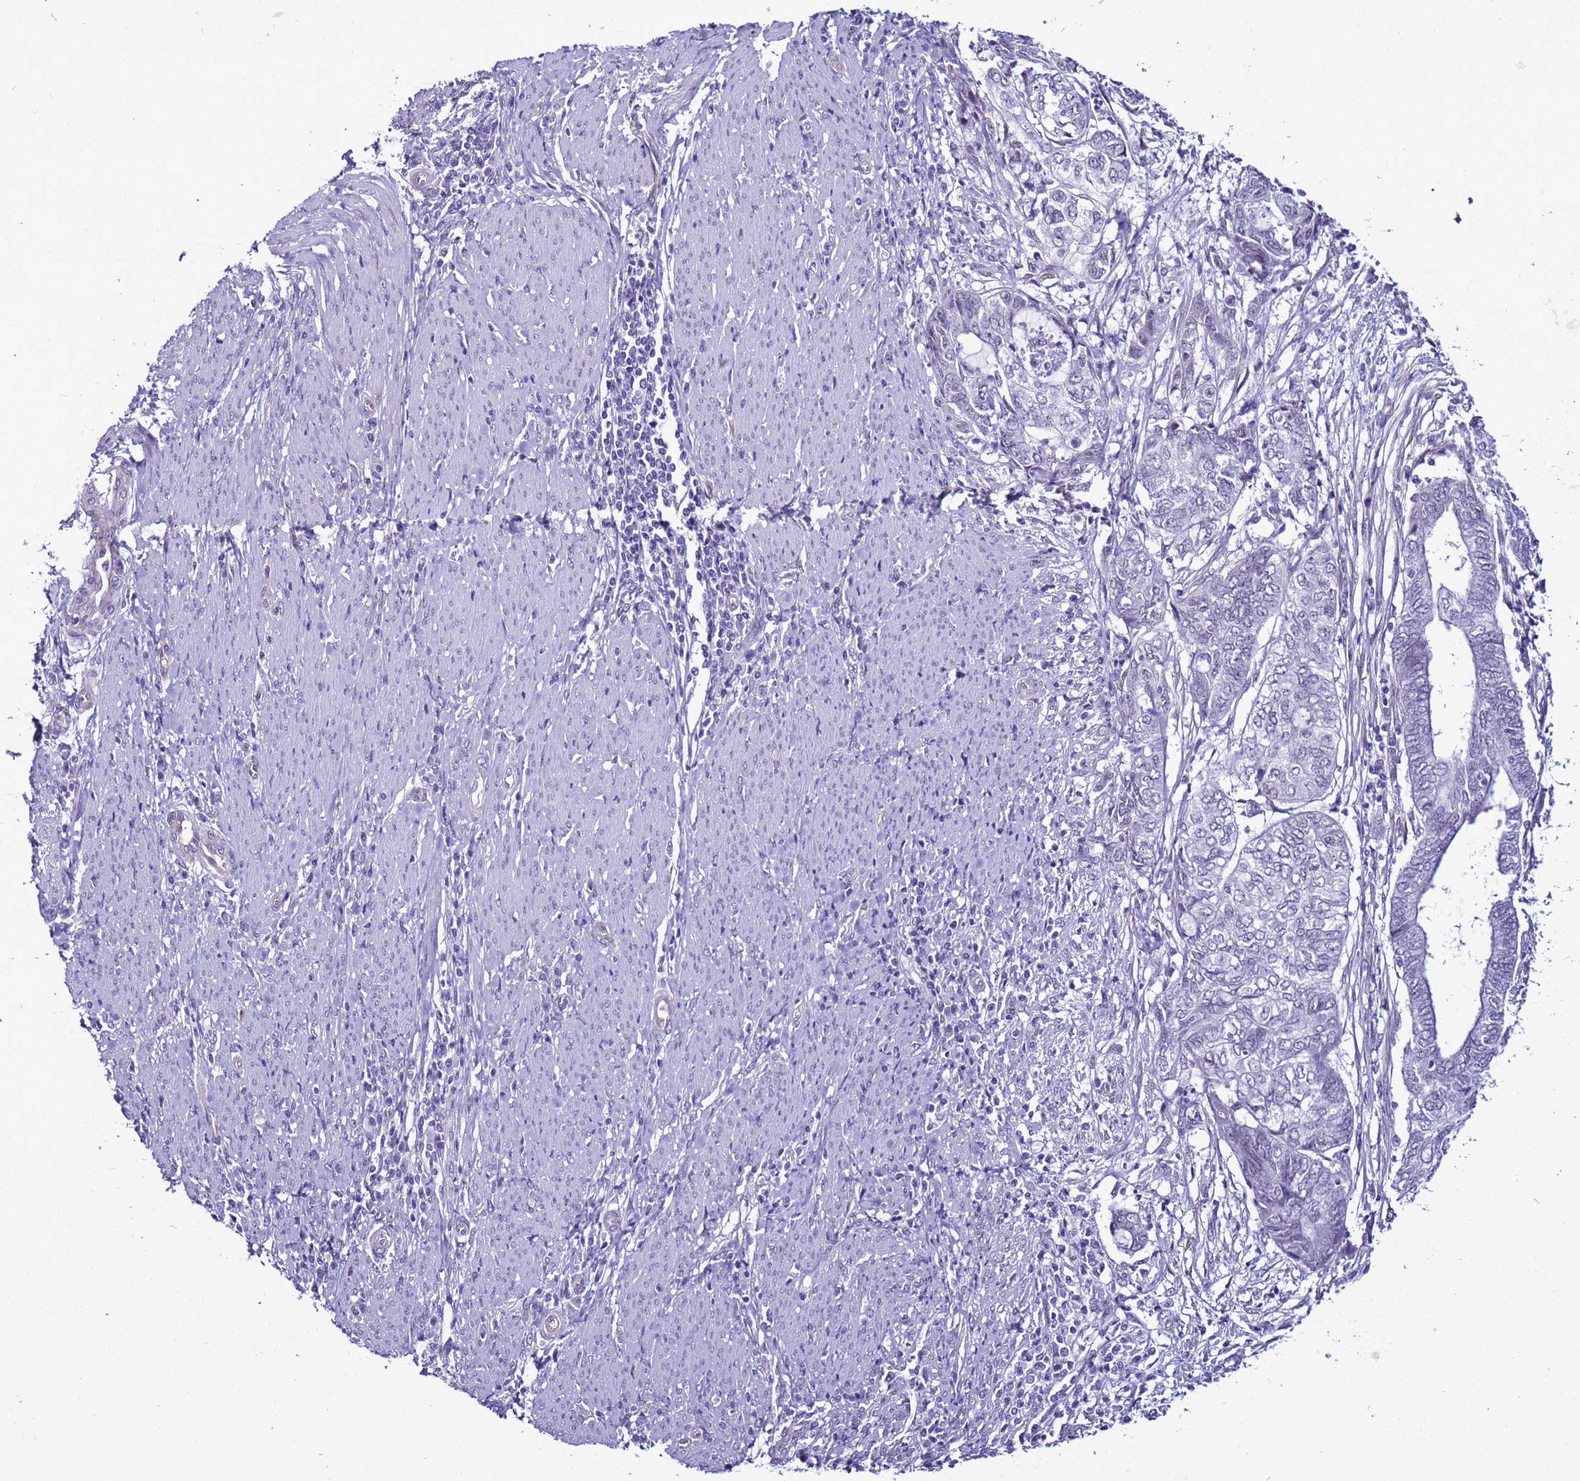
{"staining": {"intensity": "negative", "quantity": "none", "location": "none"}, "tissue": "endometrial cancer", "cell_type": "Tumor cells", "image_type": "cancer", "snomed": [{"axis": "morphology", "description": "Adenocarcinoma, NOS"}, {"axis": "topography", "description": "Uterus"}, {"axis": "topography", "description": "Endometrium"}], "caption": "Immunohistochemistry (IHC) image of neoplastic tissue: human endometrial adenocarcinoma stained with DAB exhibits no significant protein positivity in tumor cells.", "gene": "LRRC10B", "patient": {"sex": "female", "age": 70}}